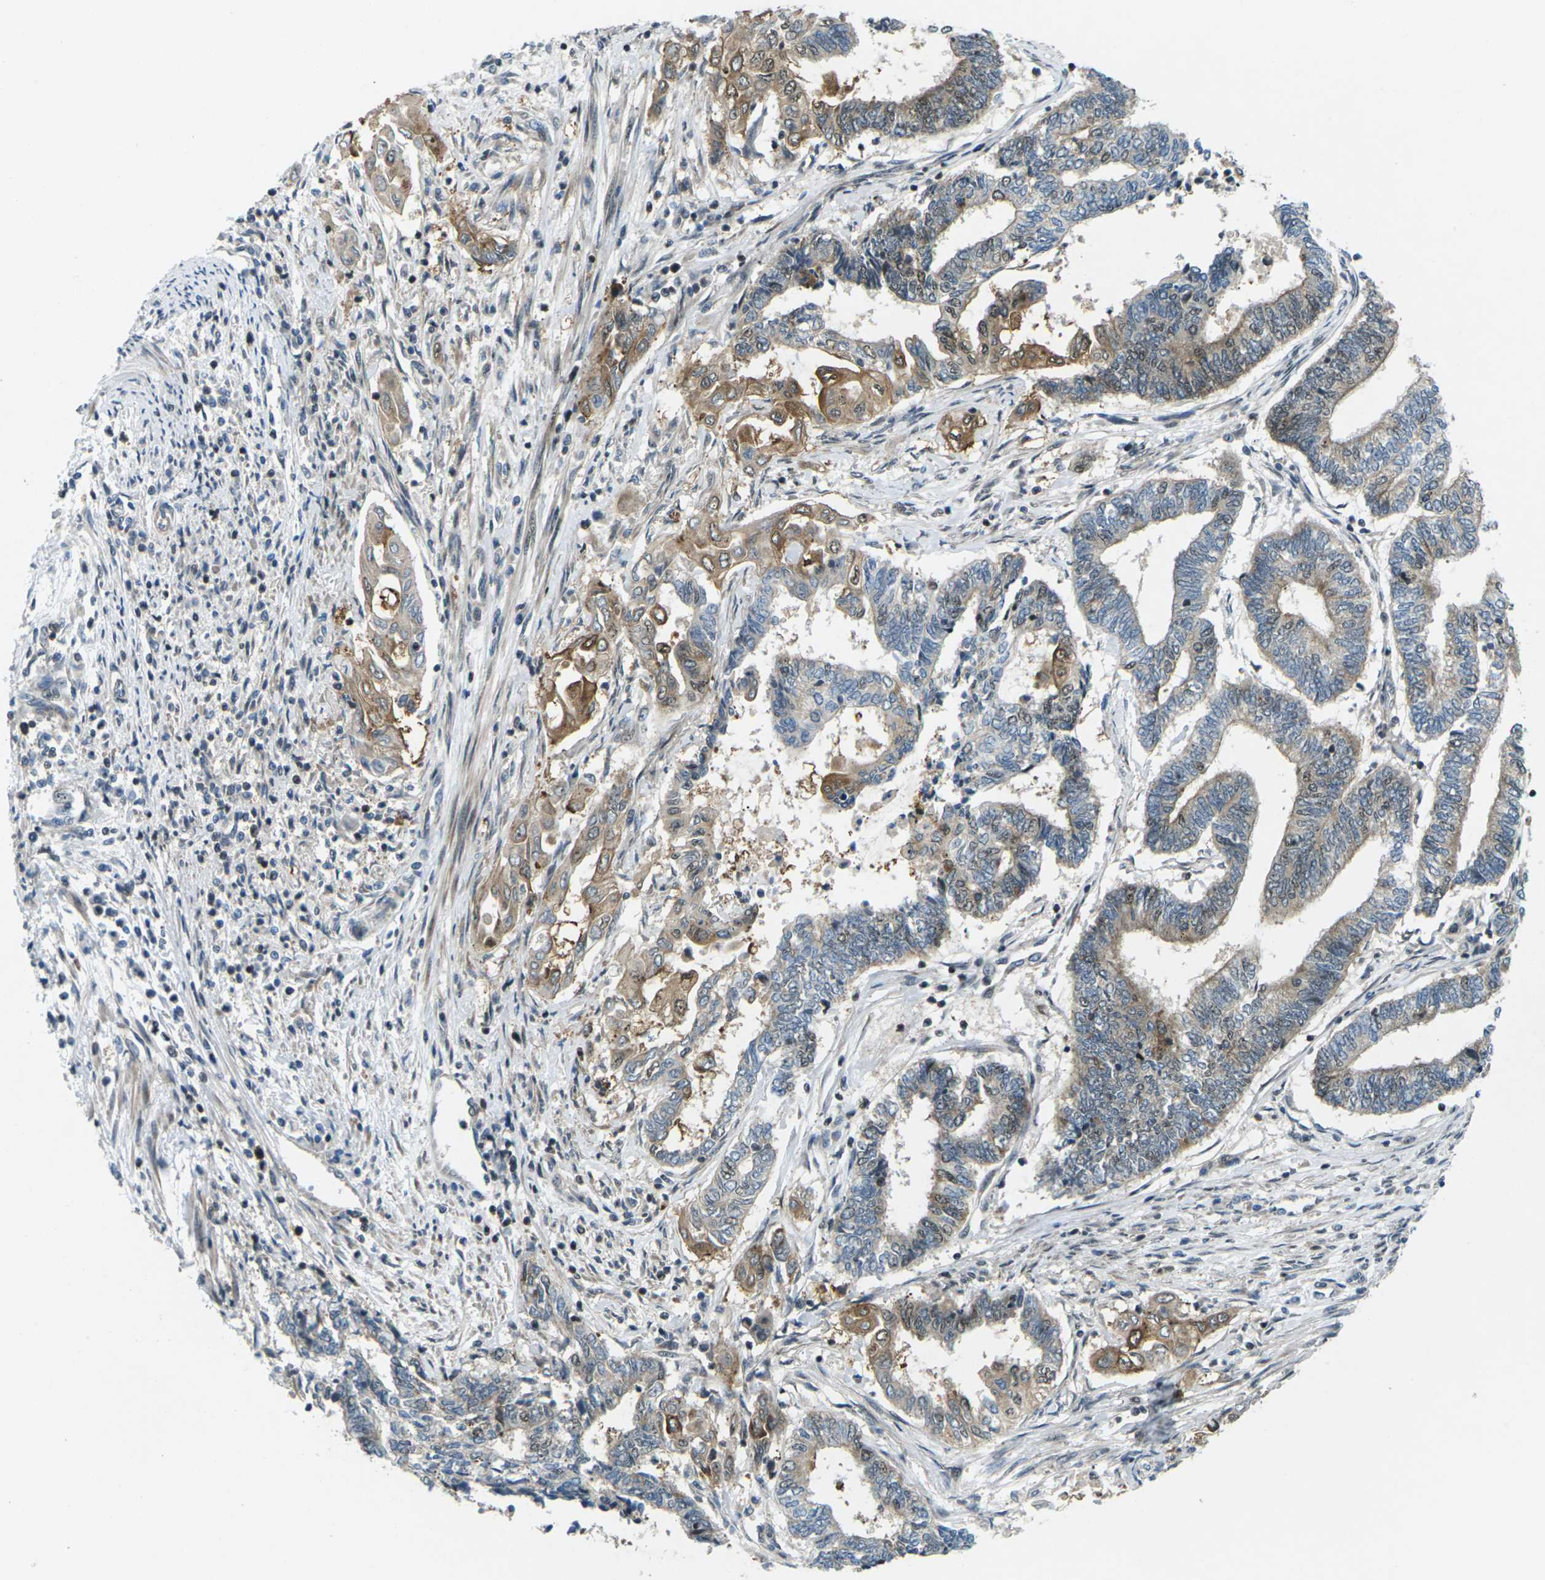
{"staining": {"intensity": "moderate", "quantity": "25%-75%", "location": "cytoplasmic/membranous,nuclear"}, "tissue": "endometrial cancer", "cell_type": "Tumor cells", "image_type": "cancer", "snomed": [{"axis": "morphology", "description": "Adenocarcinoma, NOS"}, {"axis": "topography", "description": "Uterus"}, {"axis": "topography", "description": "Endometrium"}], "caption": "This micrograph demonstrates IHC staining of endometrial adenocarcinoma, with medium moderate cytoplasmic/membranous and nuclear positivity in approximately 25%-75% of tumor cells.", "gene": "UBE2S", "patient": {"sex": "female", "age": 70}}